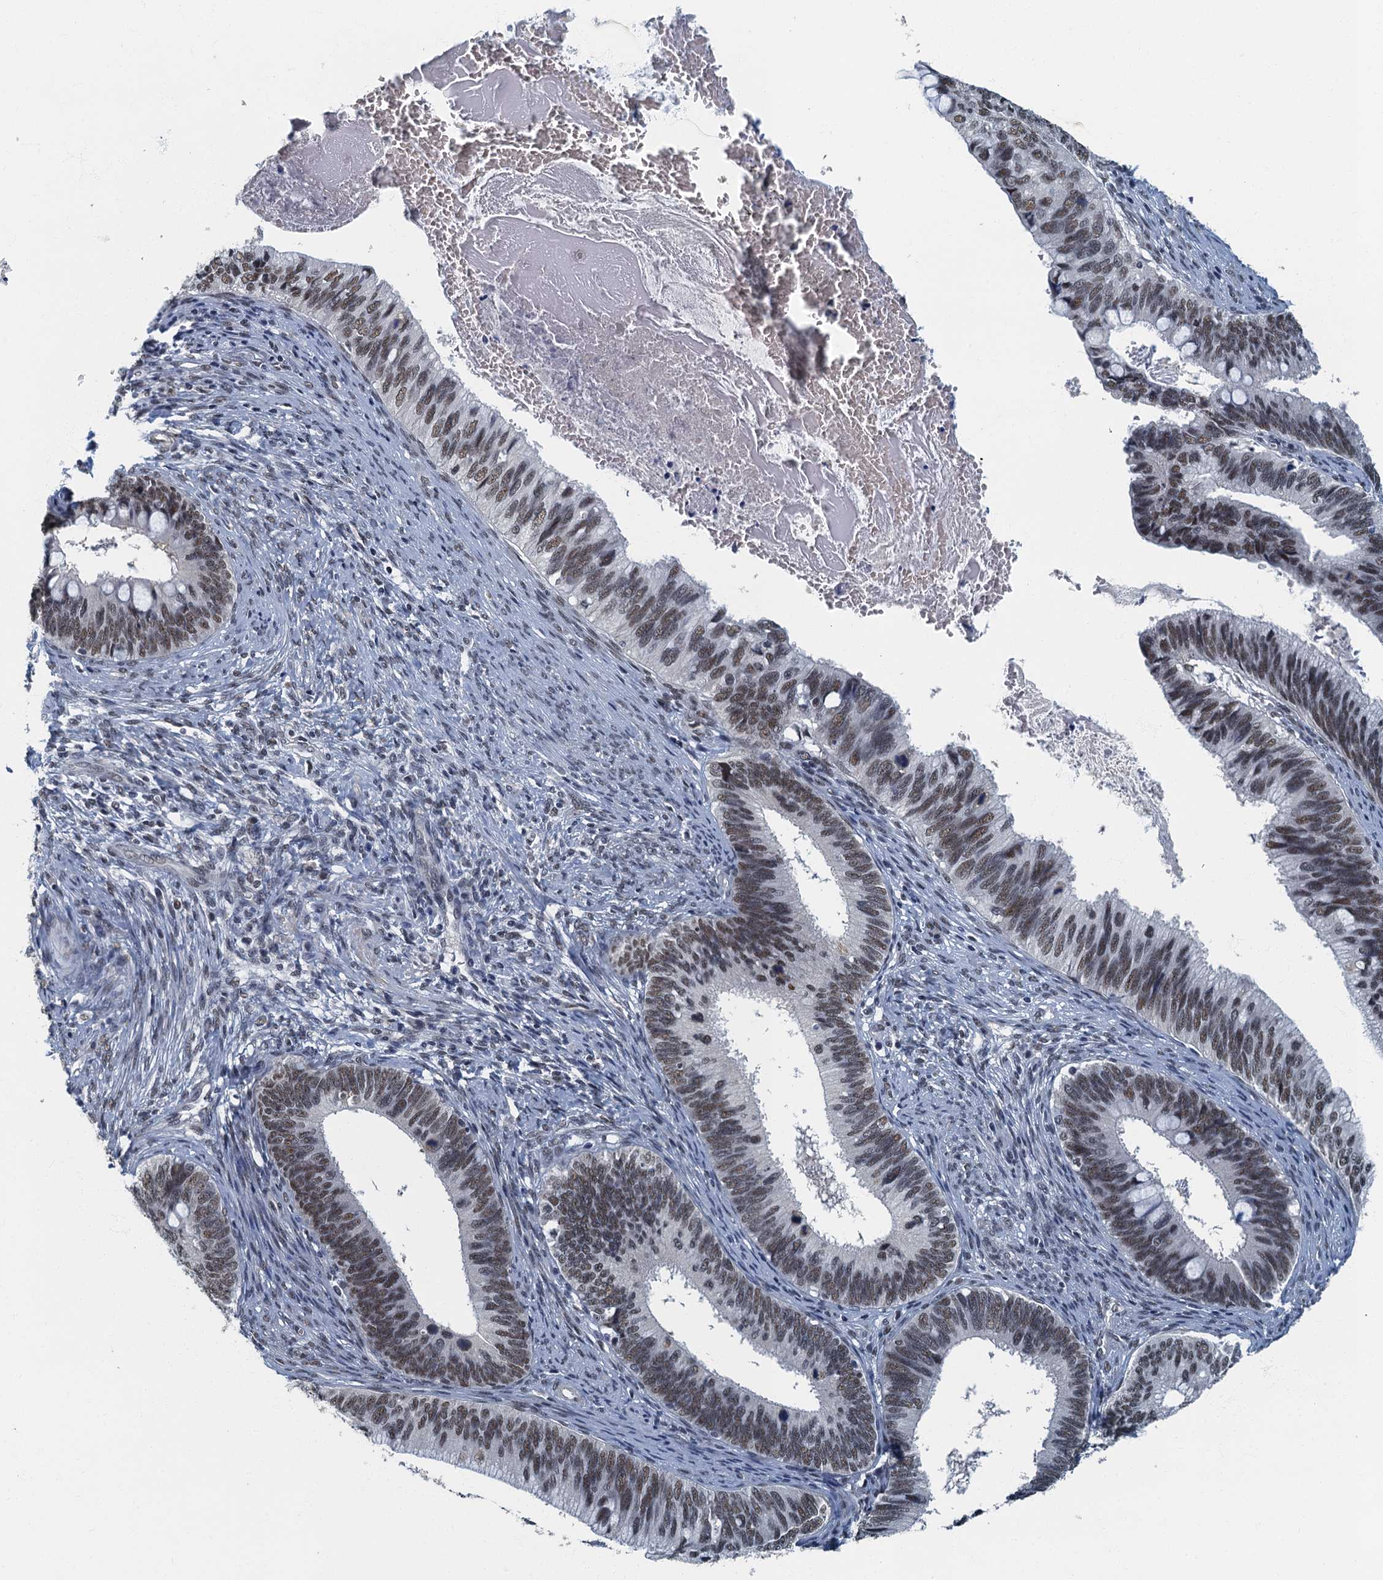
{"staining": {"intensity": "moderate", "quantity": ">75%", "location": "nuclear"}, "tissue": "cervical cancer", "cell_type": "Tumor cells", "image_type": "cancer", "snomed": [{"axis": "morphology", "description": "Adenocarcinoma, NOS"}, {"axis": "topography", "description": "Cervix"}], "caption": "Tumor cells demonstrate medium levels of moderate nuclear expression in approximately >75% of cells in cervical cancer (adenocarcinoma).", "gene": "GADL1", "patient": {"sex": "female", "age": 42}}